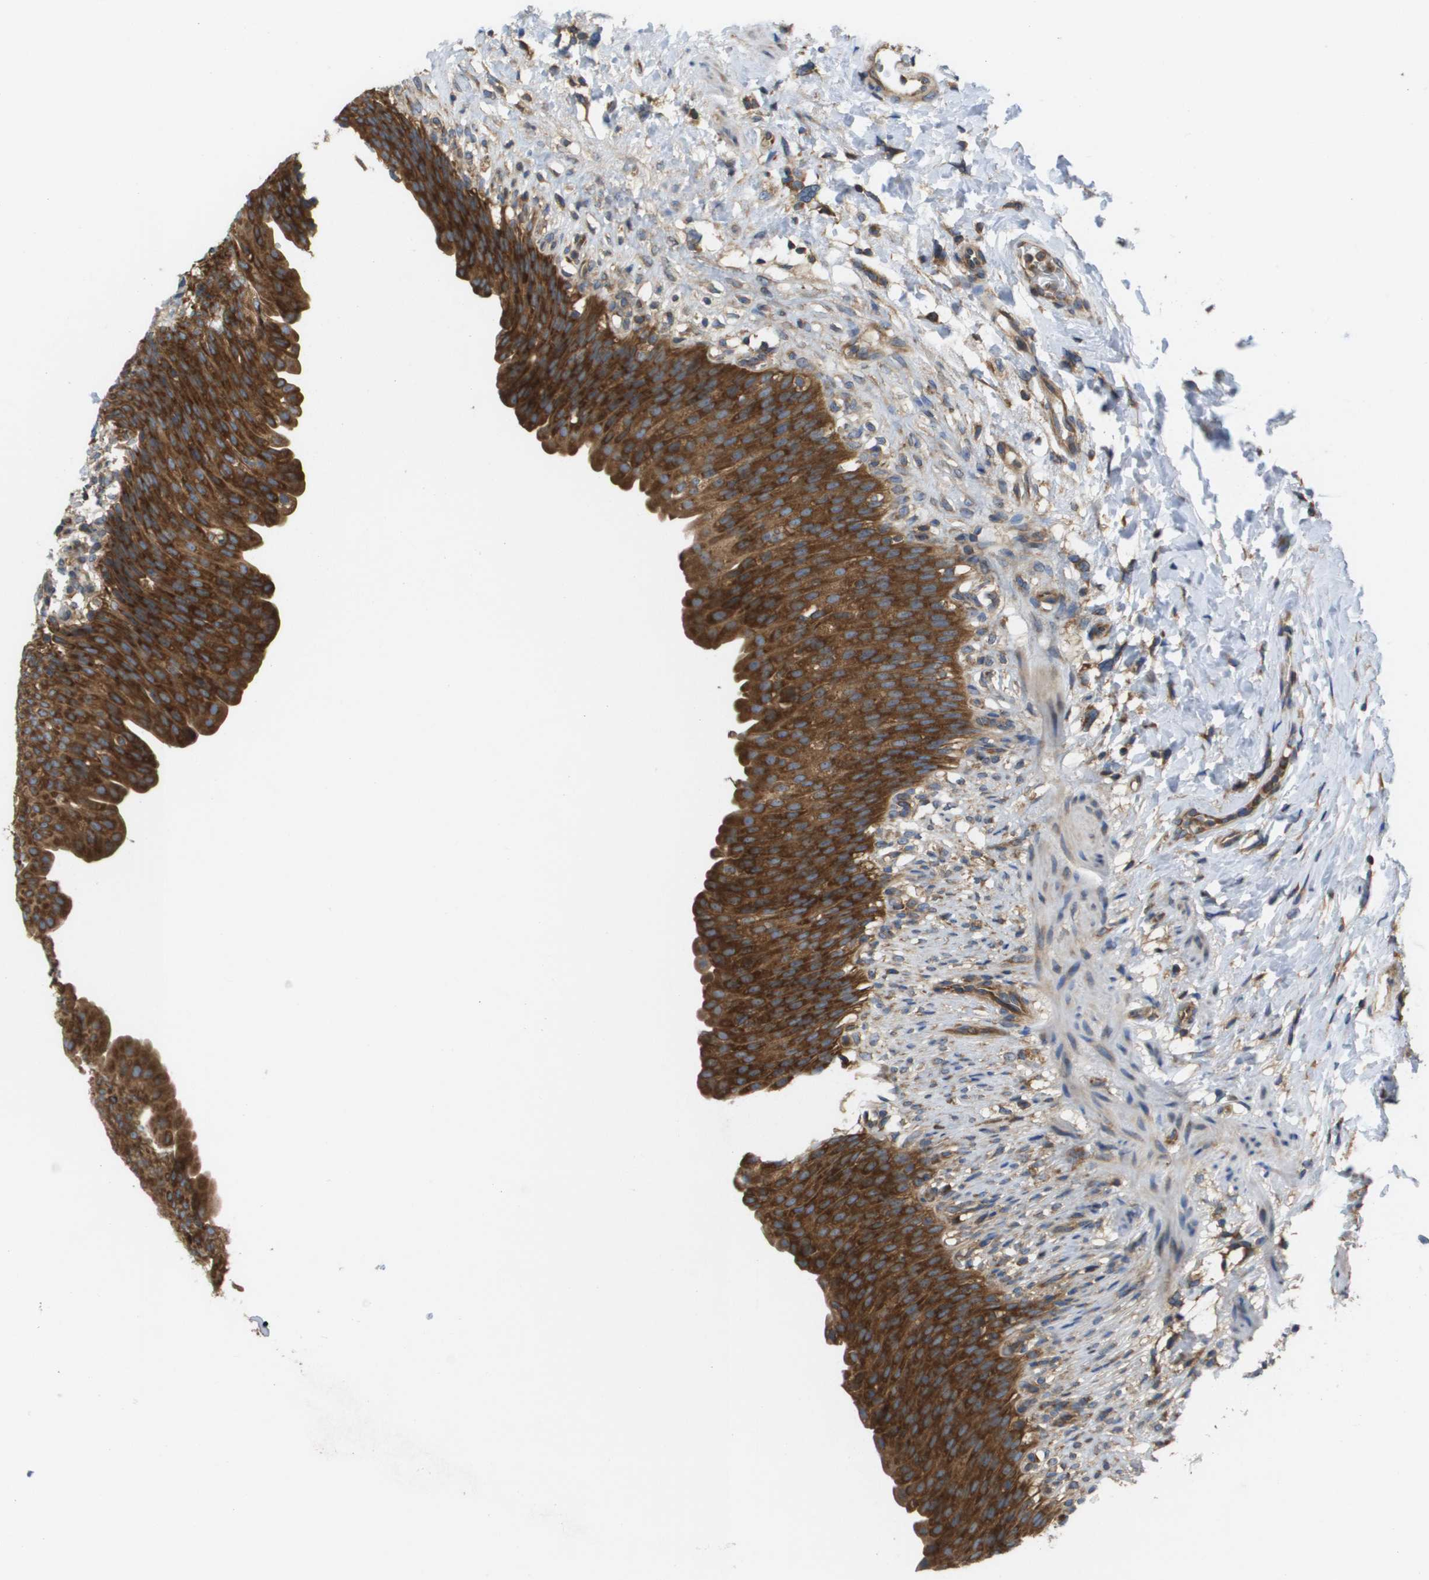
{"staining": {"intensity": "strong", "quantity": ">75%", "location": "cytoplasmic/membranous"}, "tissue": "urinary bladder", "cell_type": "Urothelial cells", "image_type": "normal", "snomed": [{"axis": "morphology", "description": "Normal tissue, NOS"}, {"axis": "topography", "description": "Urinary bladder"}], "caption": "Immunohistochemical staining of unremarkable human urinary bladder displays strong cytoplasmic/membranous protein positivity in about >75% of urothelial cells.", "gene": "EIF4G2", "patient": {"sex": "female", "age": 79}}